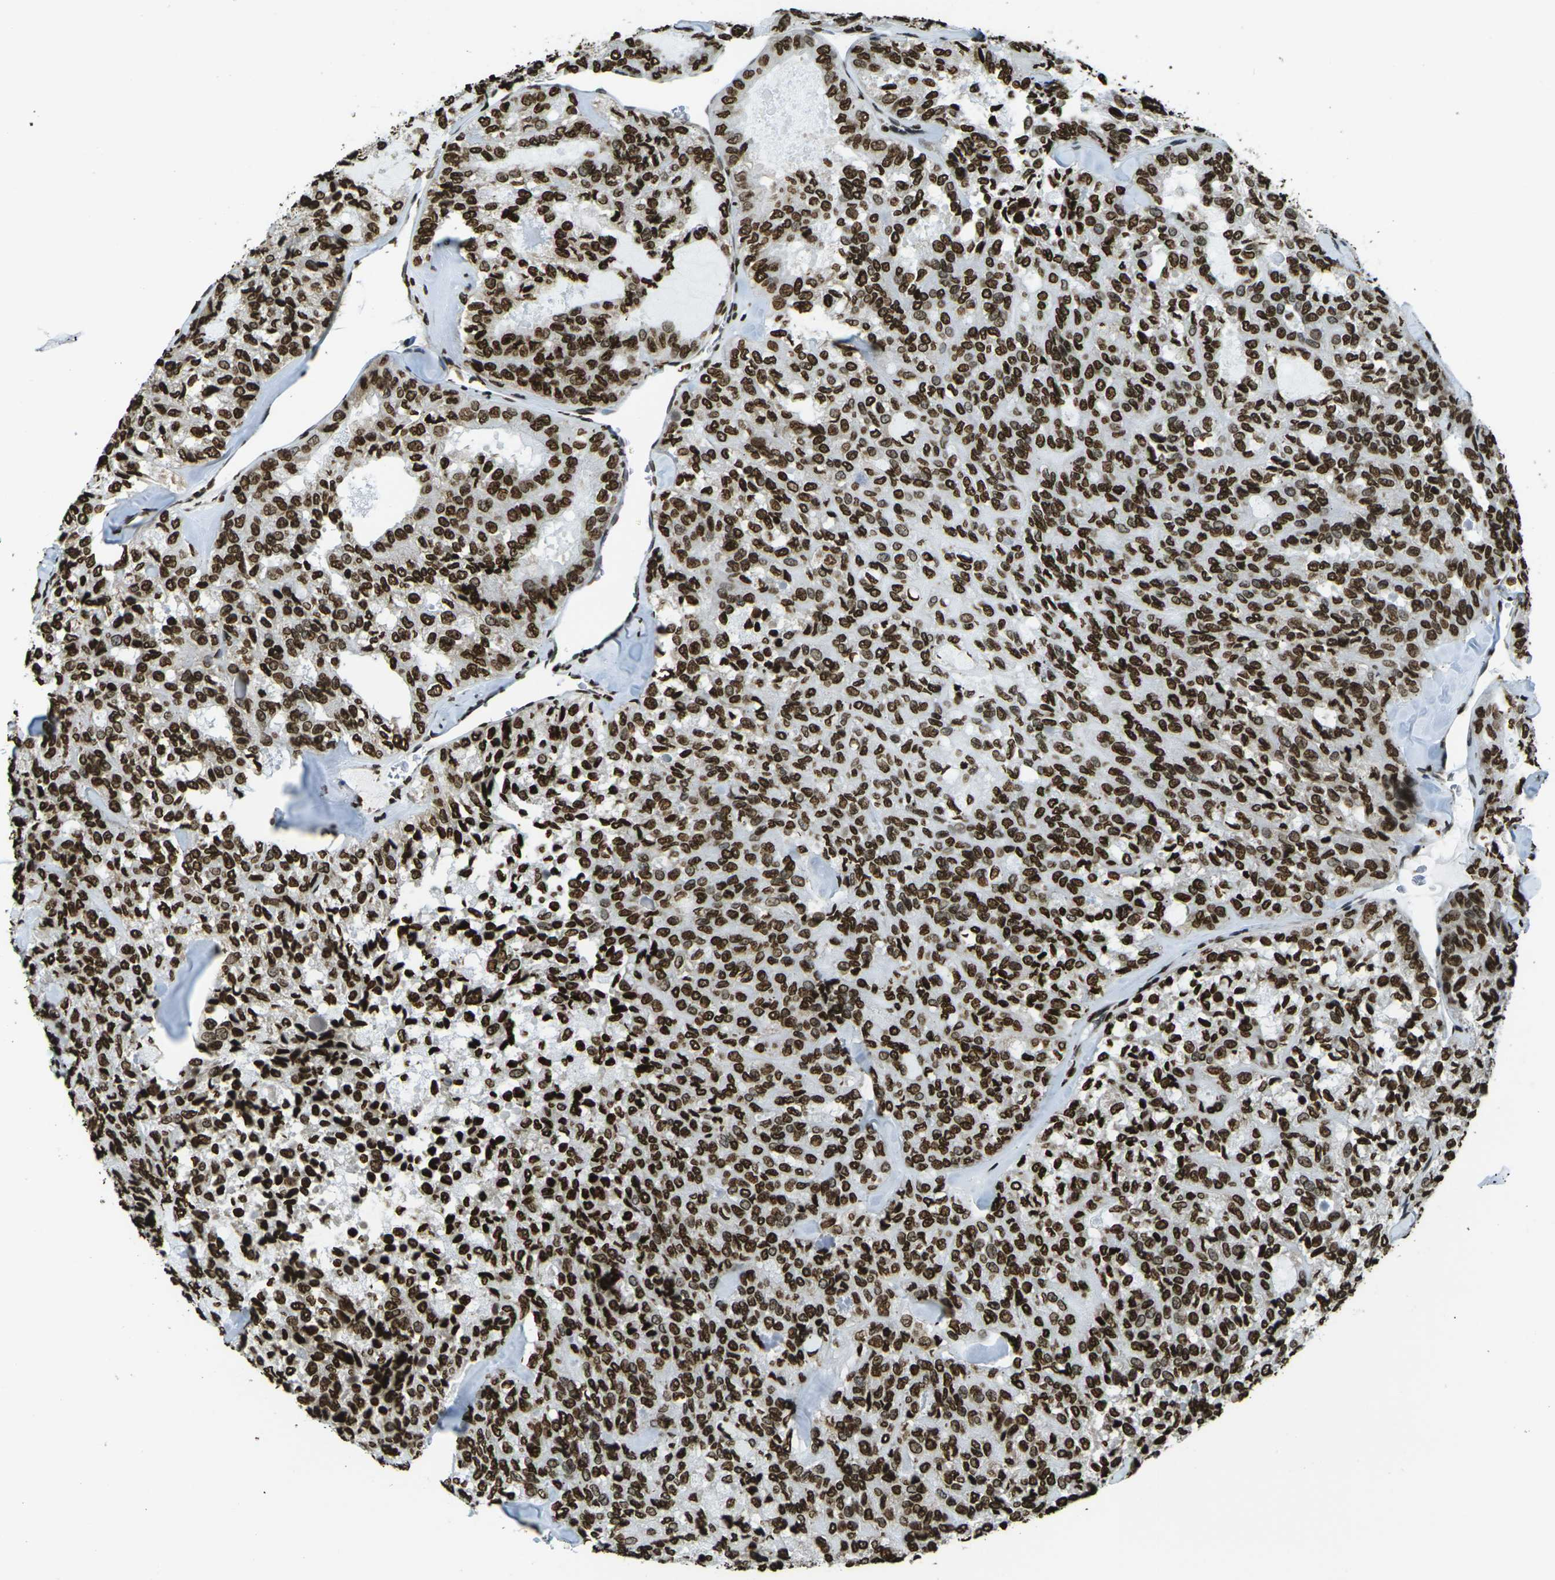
{"staining": {"intensity": "strong", "quantity": ">75%", "location": "nuclear"}, "tissue": "thyroid cancer", "cell_type": "Tumor cells", "image_type": "cancer", "snomed": [{"axis": "morphology", "description": "Follicular adenoma carcinoma, NOS"}, {"axis": "topography", "description": "Thyroid gland"}], "caption": "The histopathology image shows a brown stain indicating the presence of a protein in the nuclear of tumor cells in thyroid cancer. (IHC, brightfield microscopy, high magnification).", "gene": "H1-2", "patient": {"sex": "male", "age": 75}}